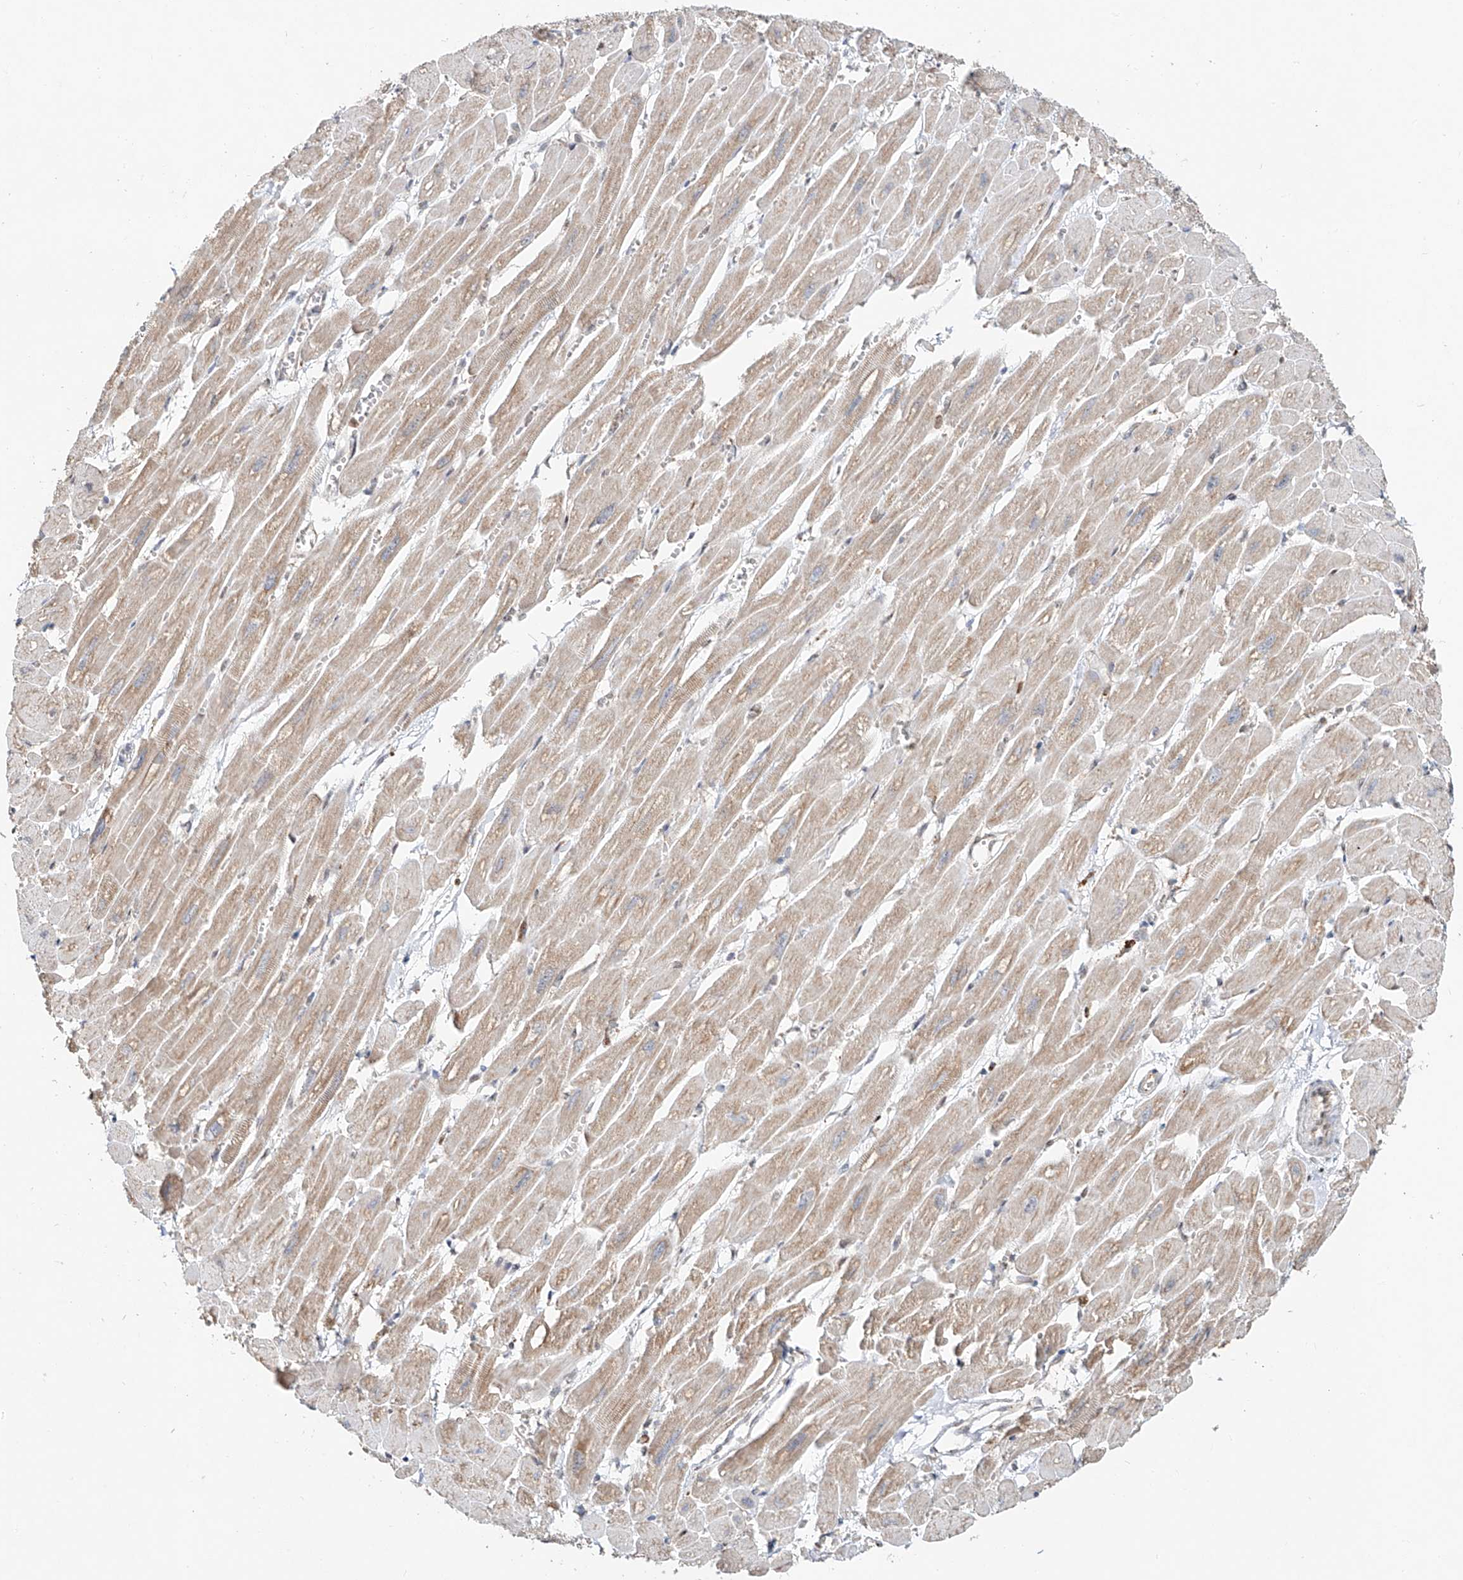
{"staining": {"intensity": "moderate", "quantity": "25%-75%", "location": "cytoplasmic/membranous"}, "tissue": "heart muscle", "cell_type": "Cardiomyocytes", "image_type": "normal", "snomed": [{"axis": "morphology", "description": "Normal tissue, NOS"}, {"axis": "topography", "description": "Heart"}], "caption": "The micrograph reveals immunohistochemical staining of normal heart muscle. There is moderate cytoplasmic/membranous positivity is identified in approximately 25%-75% of cardiomyocytes.", "gene": "DZIP1L", "patient": {"sex": "female", "age": 54}}